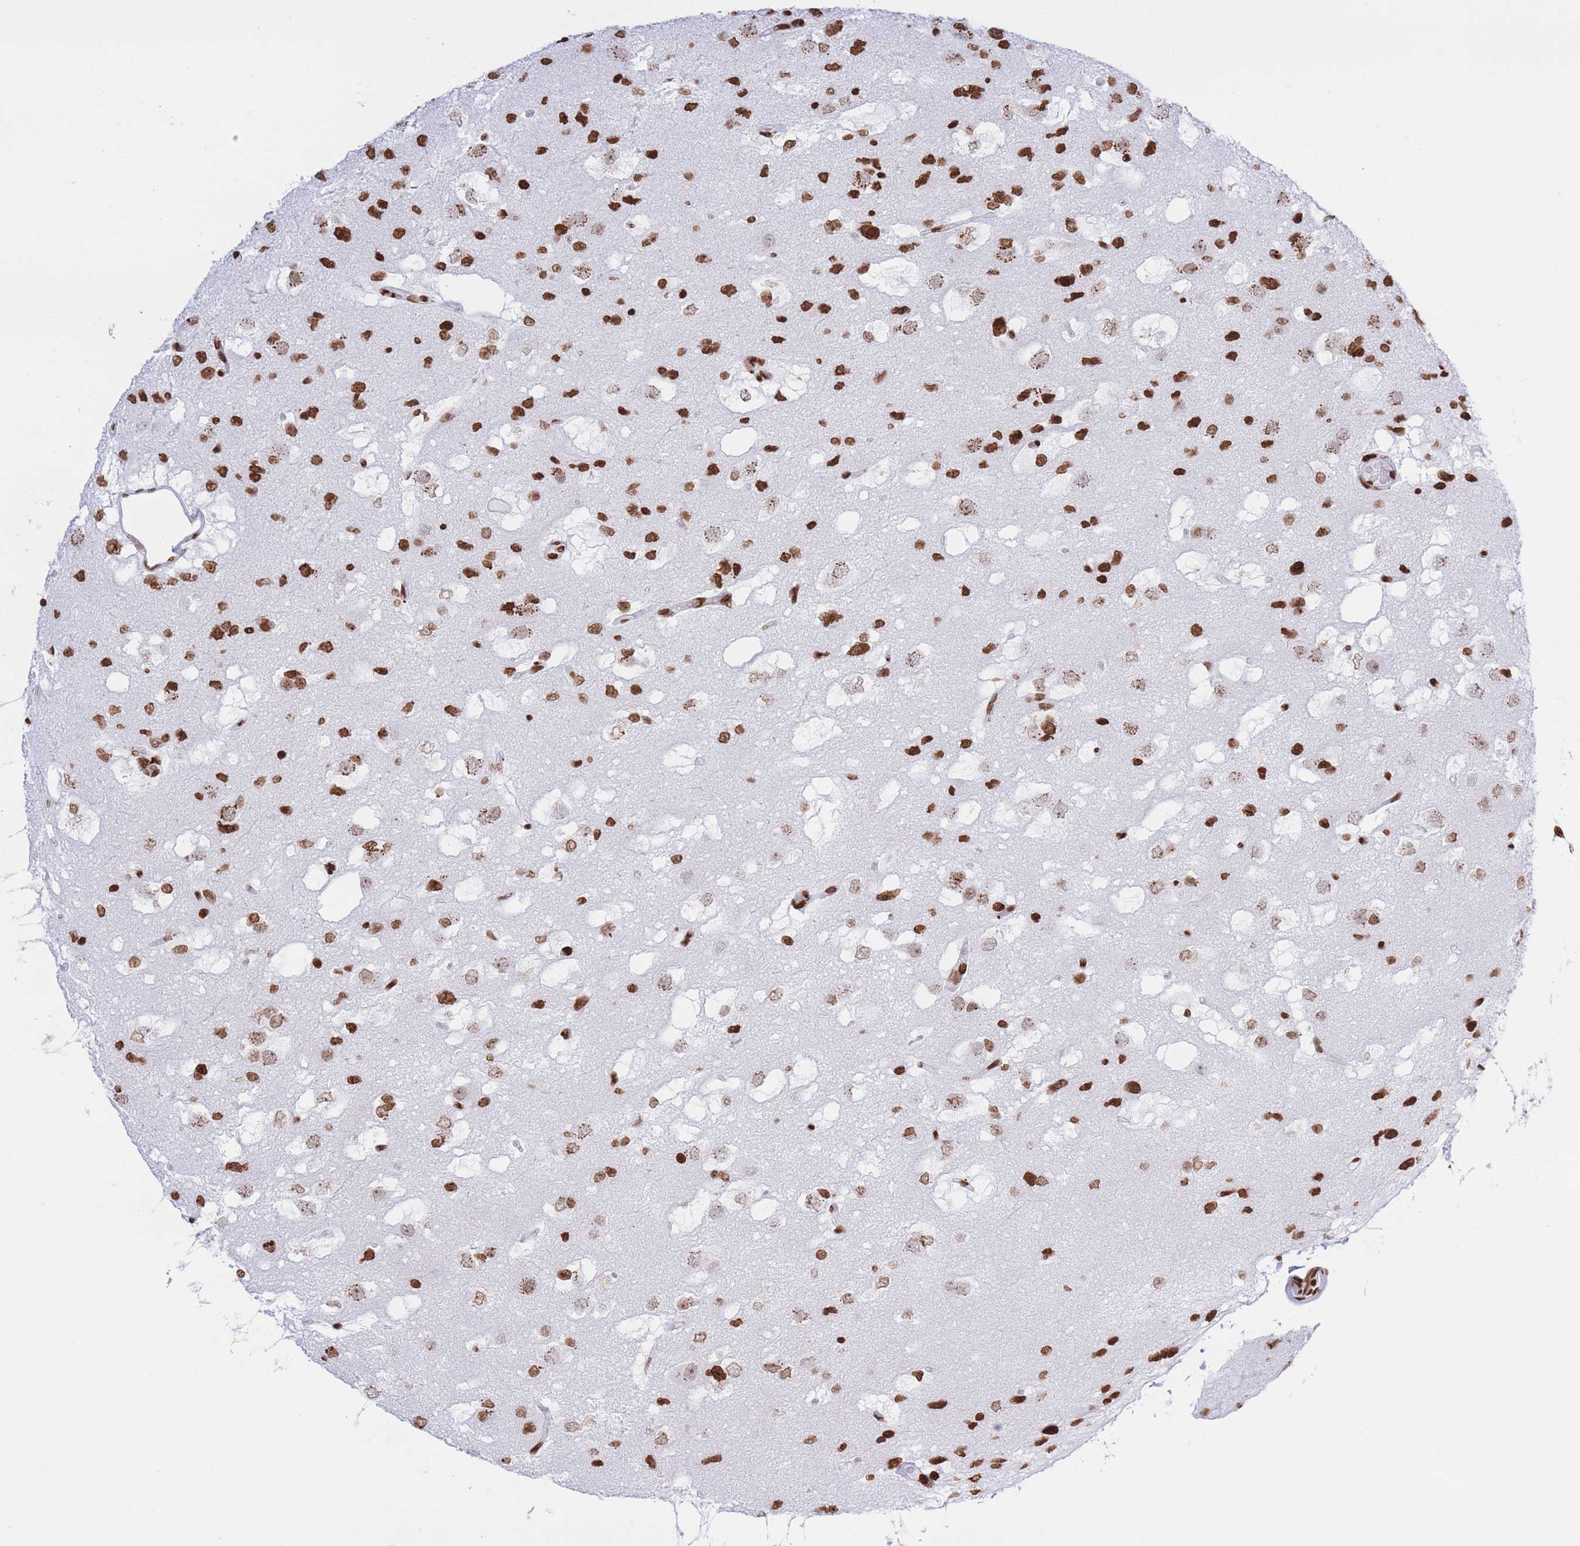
{"staining": {"intensity": "strong", "quantity": ">75%", "location": "nuclear"}, "tissue": "glioma", "cell_type": "Tumor cells", "image_type": "cancer", "snomed": [{"axis": "morphology", "description": "Glioma, malignant, High grade"}, {"axis": "topography", "description": "Brain"}], "caption": "Human high-grade glioma (malignant) stained for a protein (brown) reveals strong nuclear positive expression in approximately >75% of tumor cells.", "gene": "H2BC11", "patient": {"sex": "male", "age": 53}}